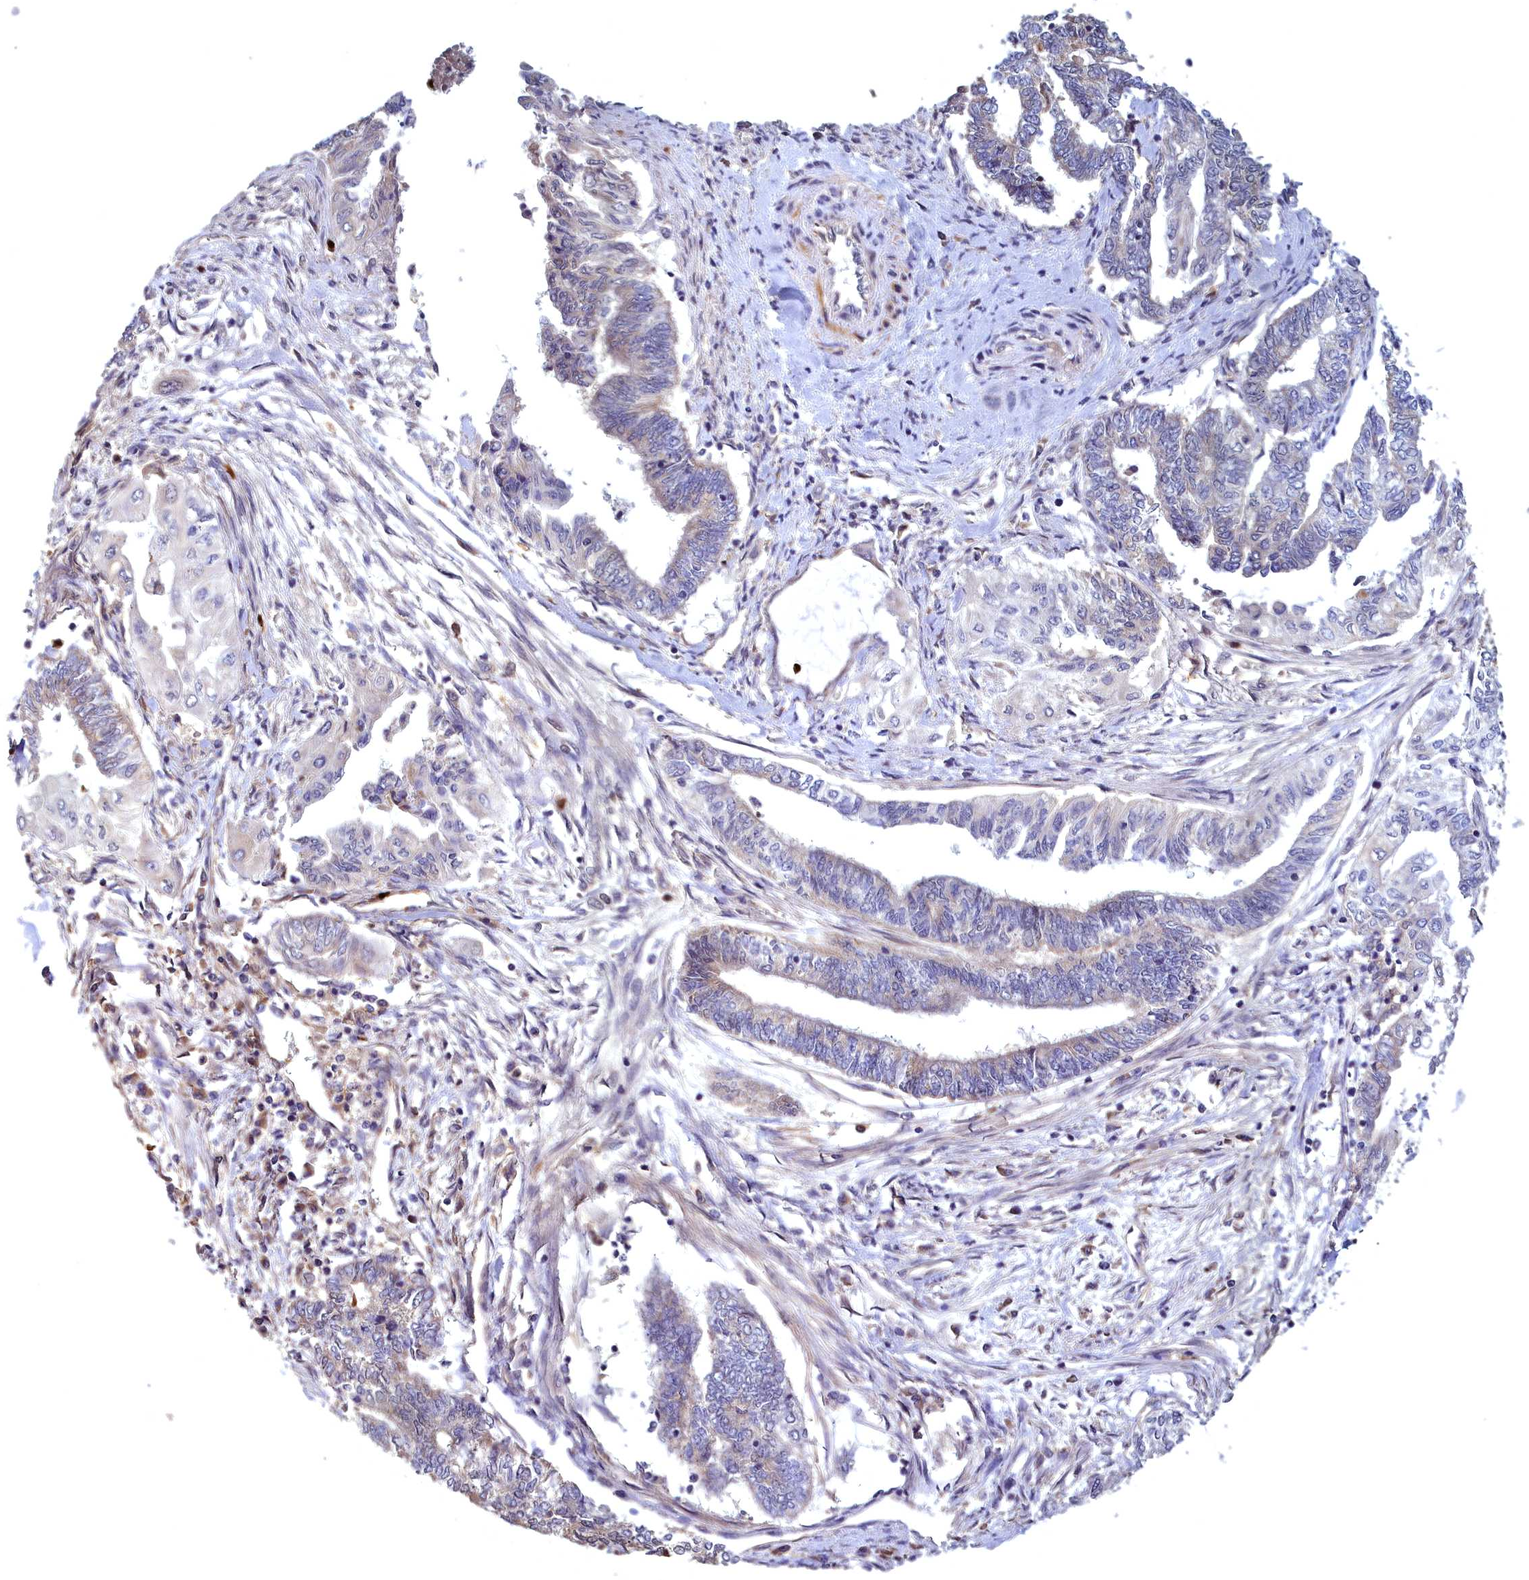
{"staining": {"intensity": "weak", "quantity": "<25%", "location": "cytoplasmic/membranous"}, "tissue": "endometrial cancer", "cell_type": "Tumor cells", "image_type": "cancer", "snomed": [{"axis": "morphology", "description": "Adenocarcinoma, NOS"}, {"axis": "topography", "description": "Uterus"}, {"axis": "topography", "description": "Endometrium"}], "caption": "Immunohistochemistry (IHC) micrograph of human endometrial cancer stained for a protein (brown), which exhibits no positivity in tumor cells.", "gene": "EPB41L4B", "patient": {"sex": "female", "age": 70}}